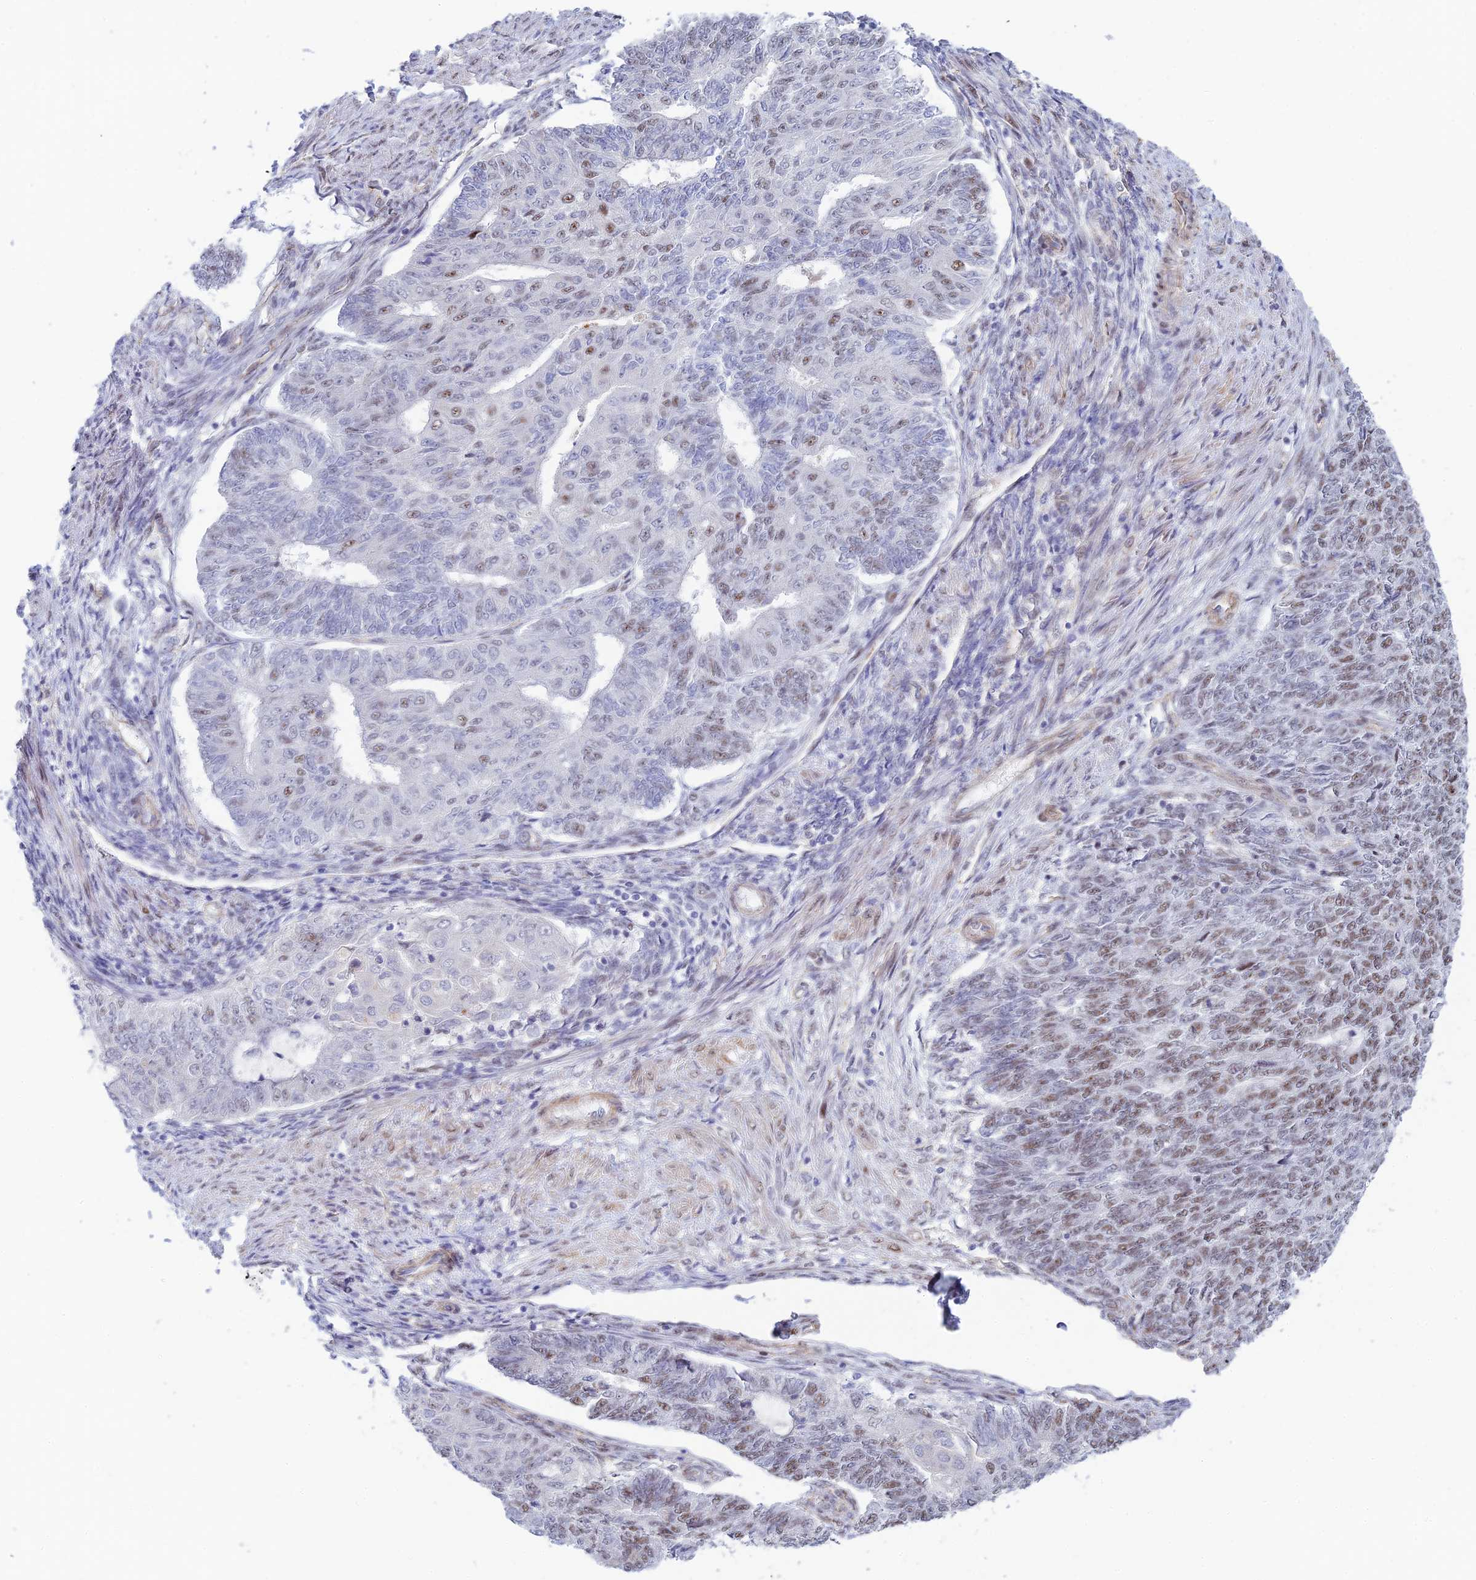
{"staining": {"intensity": "weak", "quantity": "25%-75%", "location": "nuclear"}, "tissue": "endometrial cancer", "cell_type": "Tumor cells", "image_type": "cancer", "snomed": [{"axis": "morphology", "description": "Adenocarcinoma, NOS"}, {"axis": "topography", "description": "Endometrium"}], "caption": "Human adenocarcinoma (endometrial) stained with a brown dye displays weak nuclear positive staining in approximately 25%-75% of tumor cells.", "gene": "CFAP92", "patient": {"sex": "female", "age": 32}}